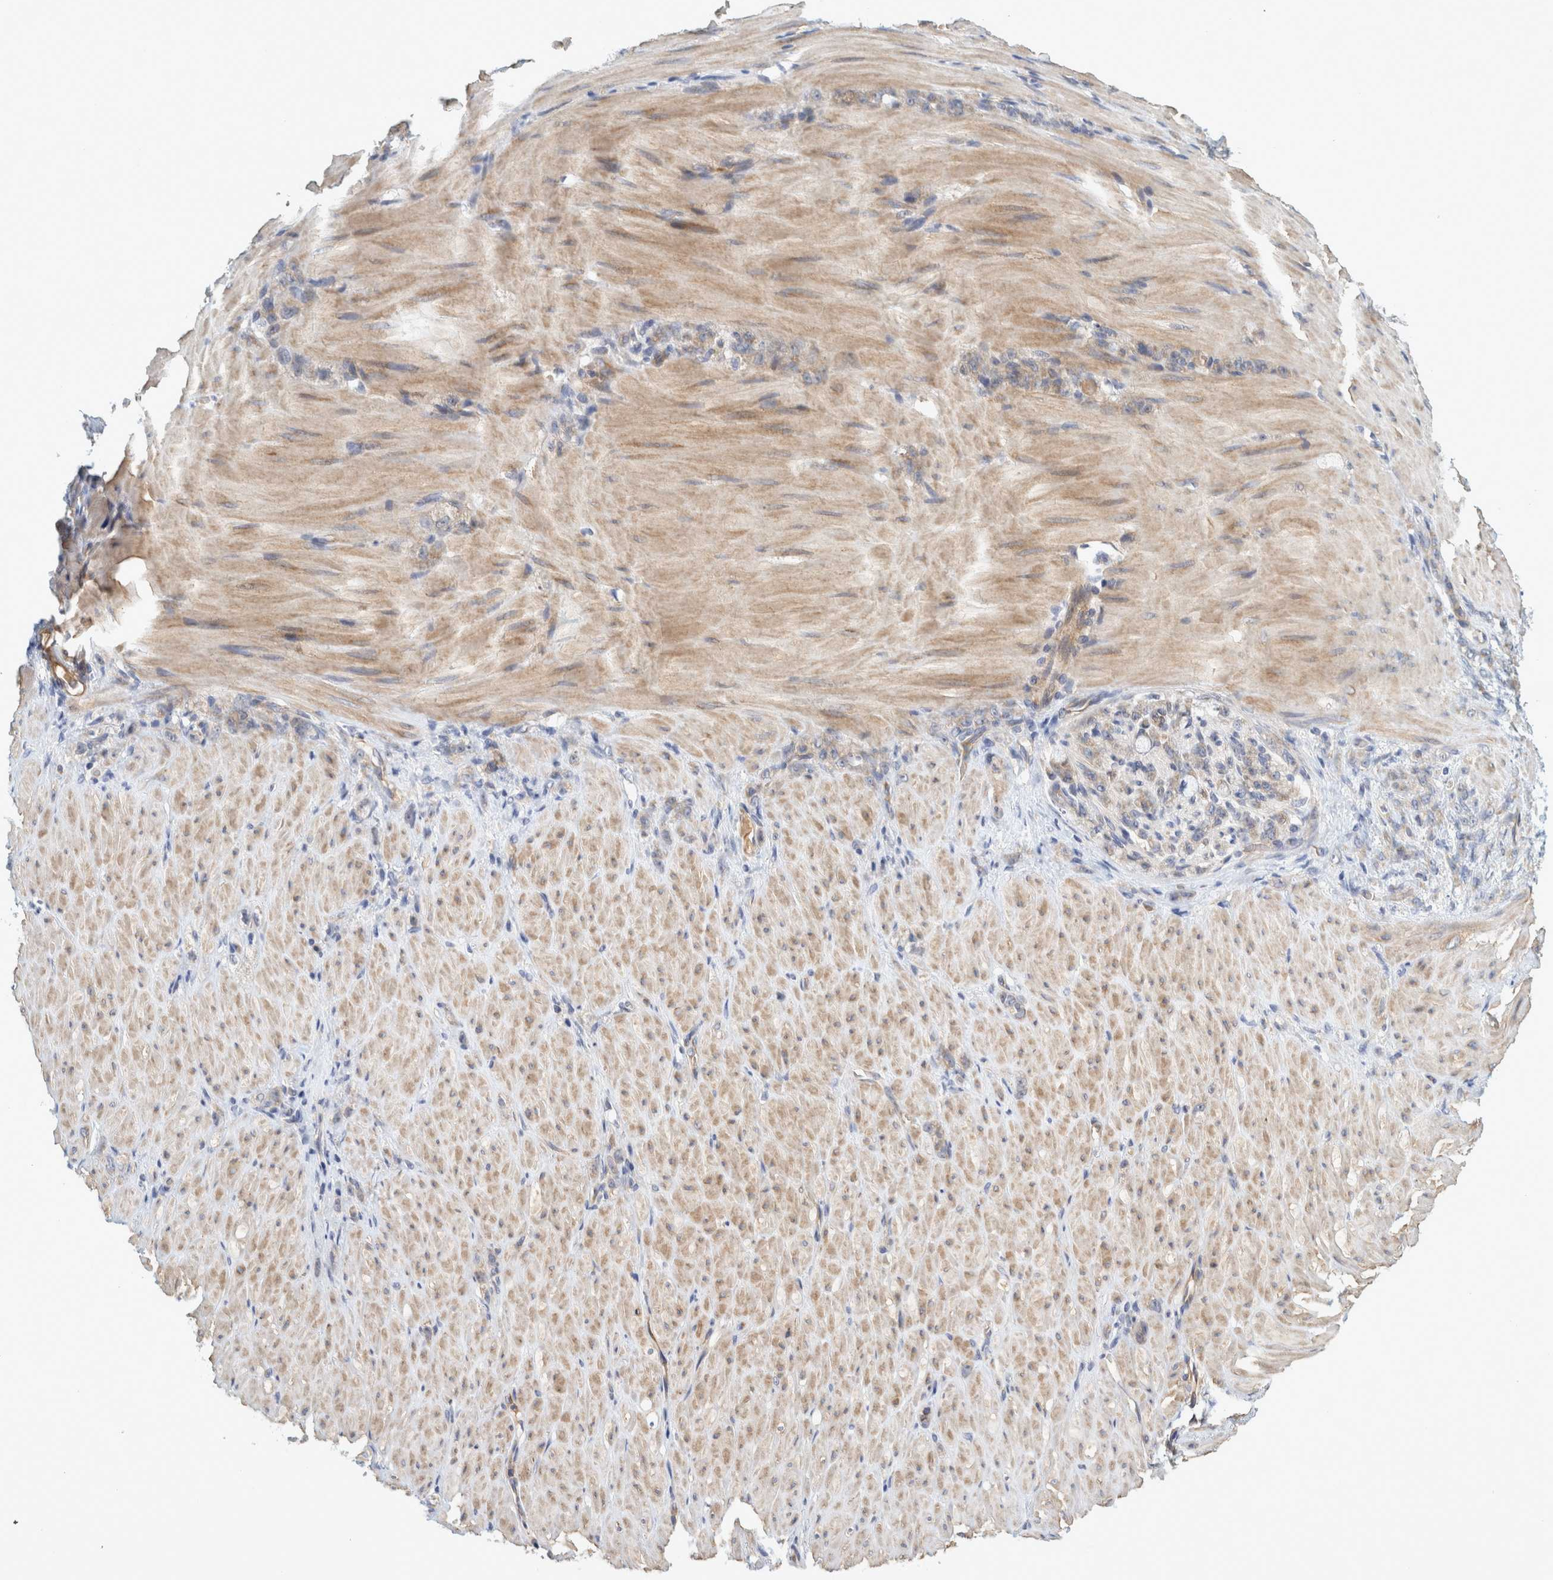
{"staining": {"intensity": "weak", "quantity": "<25%", "location": "cytoplasmic/membranous"}, "tissue": "stomach cancer", "cell_type": "Tumor cells", "image_type": "cancer", "snomed": [{"axis": "morphology", "description": "Normal tissue, NOS"}, {"axis": "morphology", "description": "Adenocarcinoma, NOS"}, {"axis": "topography", "description": "Stomach"}], "caption": "There is no significant positivity in tumor cells of adenocarcinoma (stomach).", "gene": "ZNF324B", "patient": {"sex": "male", "age": 82}}